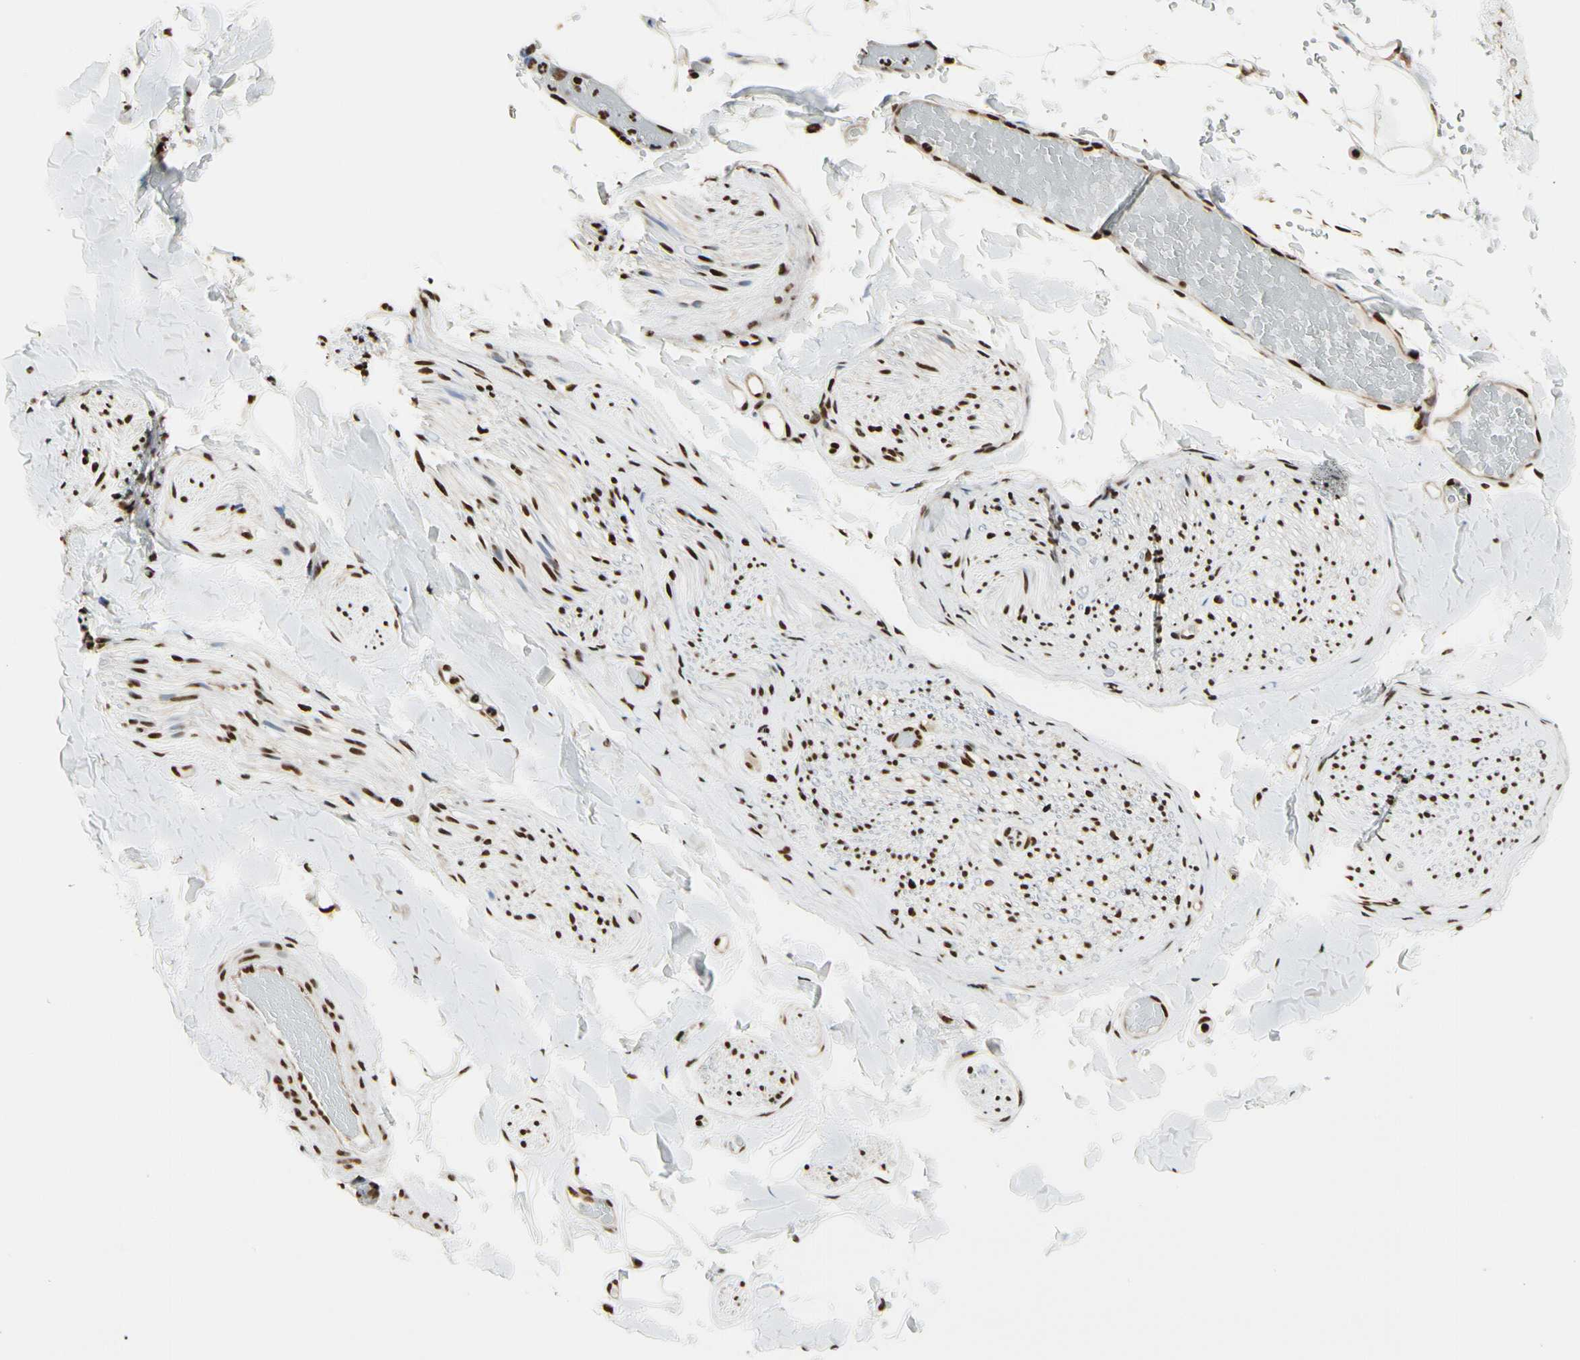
{"staining": {"intensity": "strong", "quantity": "25%-75%", "location": "nuclear"}, "tissue": "adipose tissue", "cell_type": "Adipocytes", "image_type": "normal", "snomed": [{"axis": "morphology", "description": "Normal tissue, NOS"}, {"axis": "topography", "description": "Peripheral nerve tissue"}], "caption": "The photomicrograph demonstrates immunohistochemical staining of benign adipose tissue. There is strong nuclear positivity is appreciated in about 25%-75% of adipocytes.", "gene": "HNRNPK", "patient": {"sex": "male", "age": 70}}